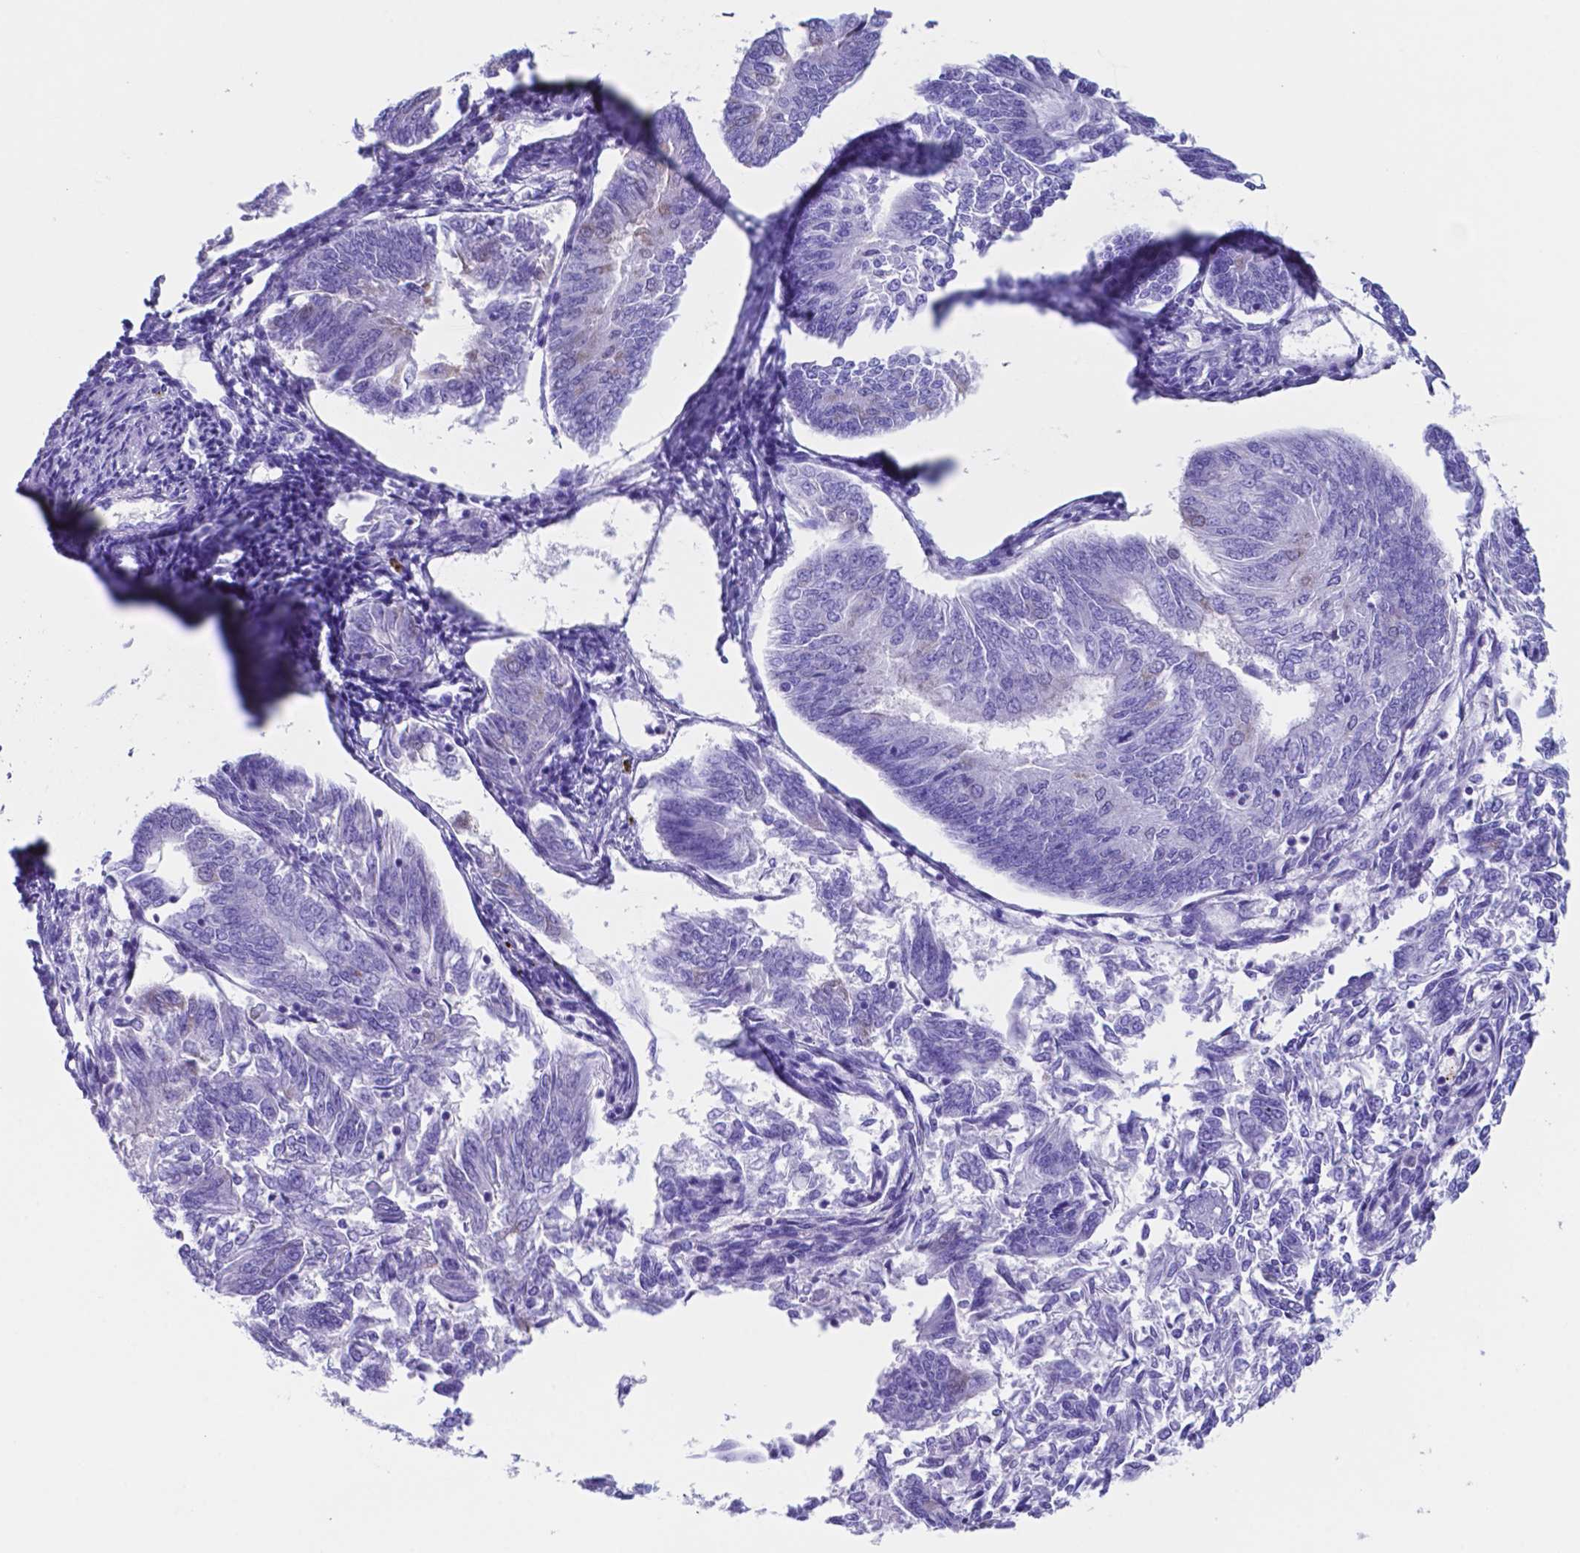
{"staining": {"intensity": "negative", "quantity": "none", "location": "none"}, "tissue": "endometrial cancer", "cell_type": "Tumor cells", "image_type": "cancer", "snomed": [{"axis": "morphology", "description": "Adenocarcinoma, NOS"}, {"axis": "topography", "description": "Endometrium"}], "caption": "Immunohistochemical staining of endometrial adenocarcinoma shows no significant staining in tumor cells.", "gene": "DNAAF8", "patient": {"sex": "female", "age": 58}}